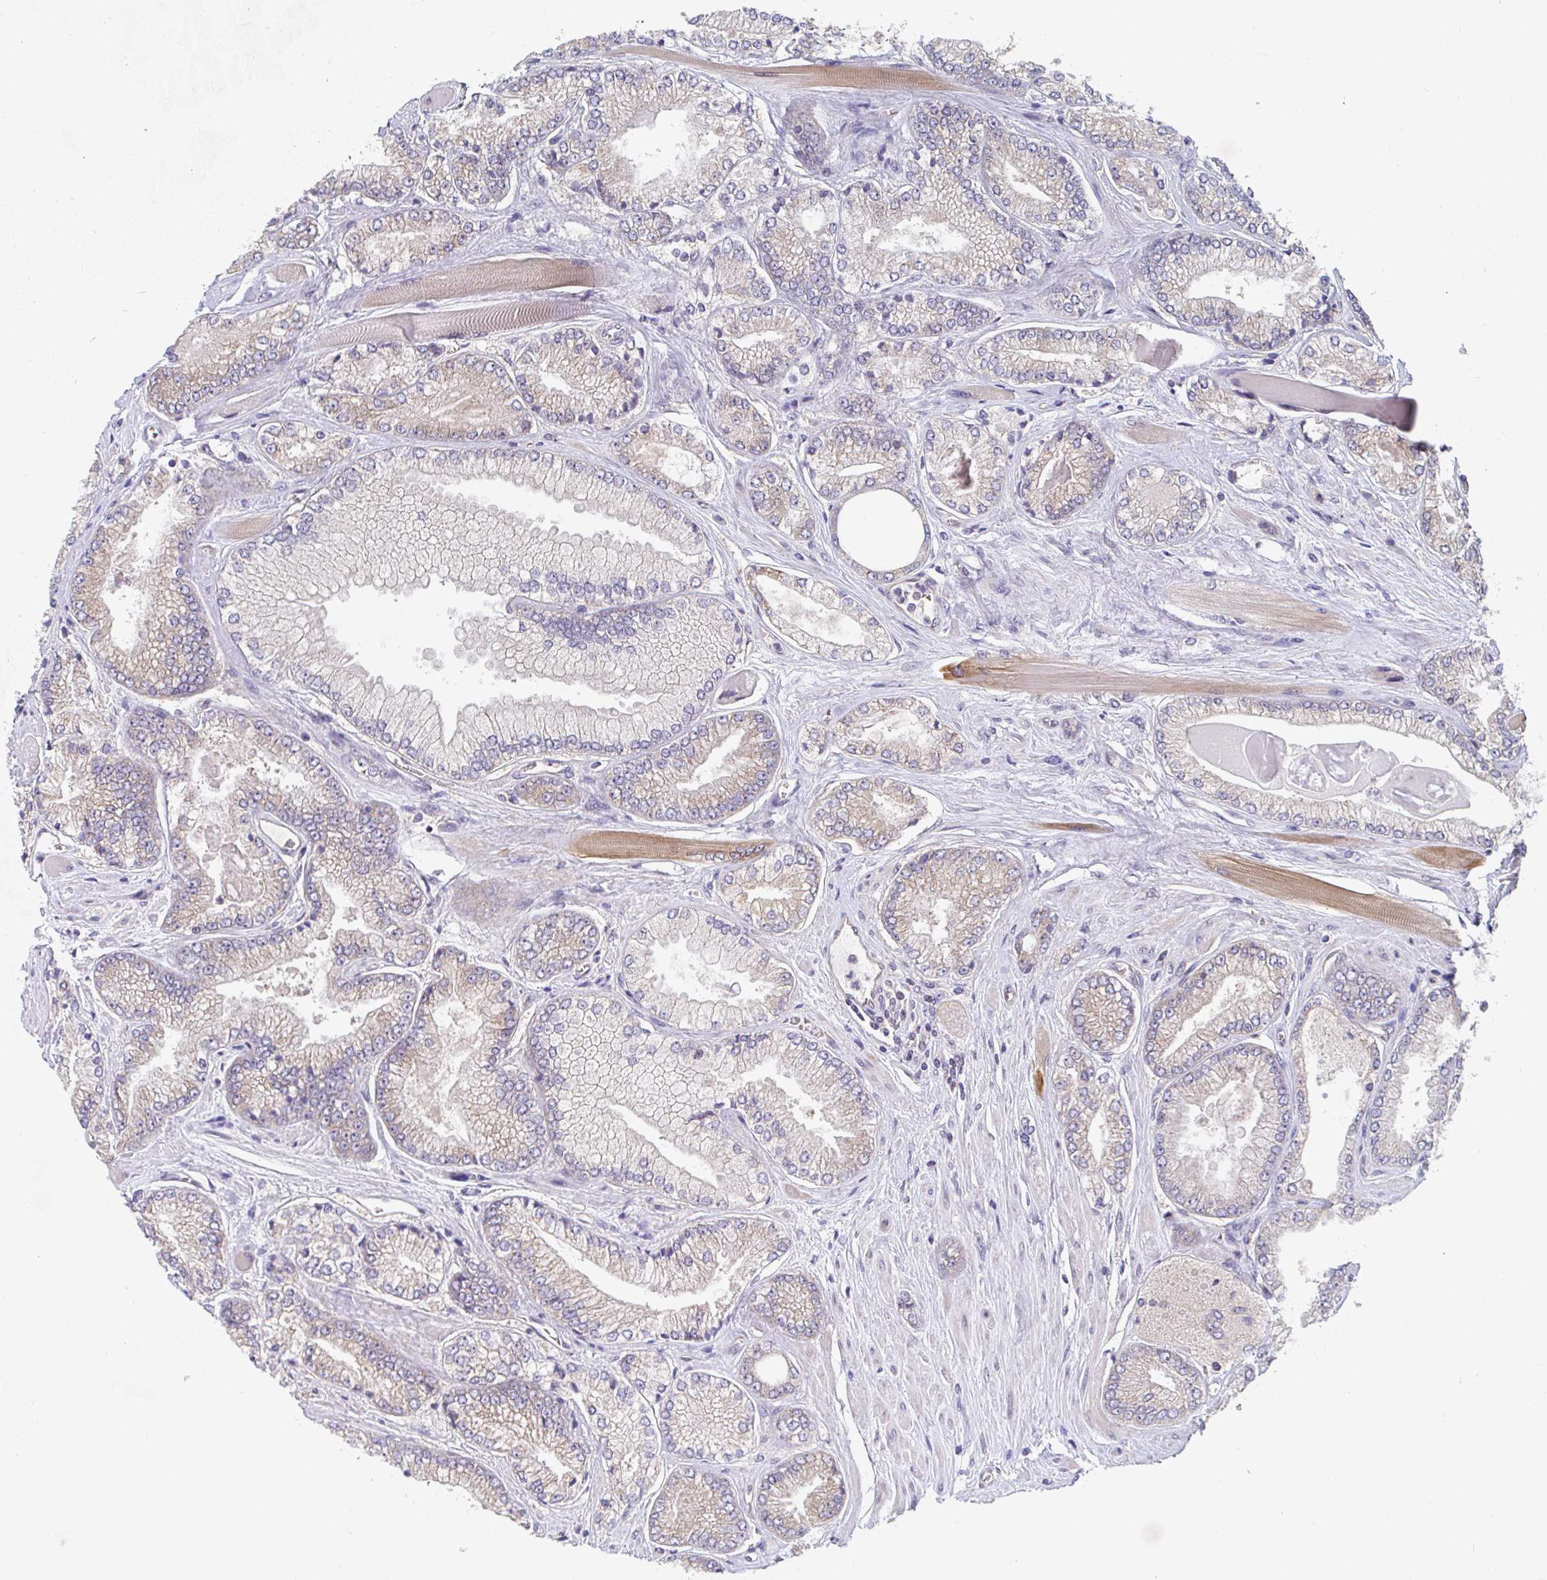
{"staining": {"intensity": "weak", "quantity": "<25%", "location": "cytoplasmic/membranous"}, "tissue": "prostate cancer", "cell_type": "Tumor cells", "image_type": "cancer", "snomed": [{"axis": "morphology", "description": "Adenocarcinoma, Low grade"}, {"axis": "topography", "description": "Prostate"}], "caption": "Prostate adenocarcinoma (low-grade) was stained to show a protein in brown. There is no significant expression in tumor cells. (DAB (3,3'-diaminobenzidine) IHC, high magnification).", "gene": "EIF1AD", "patient": {"sex": "male", "age": 67}}